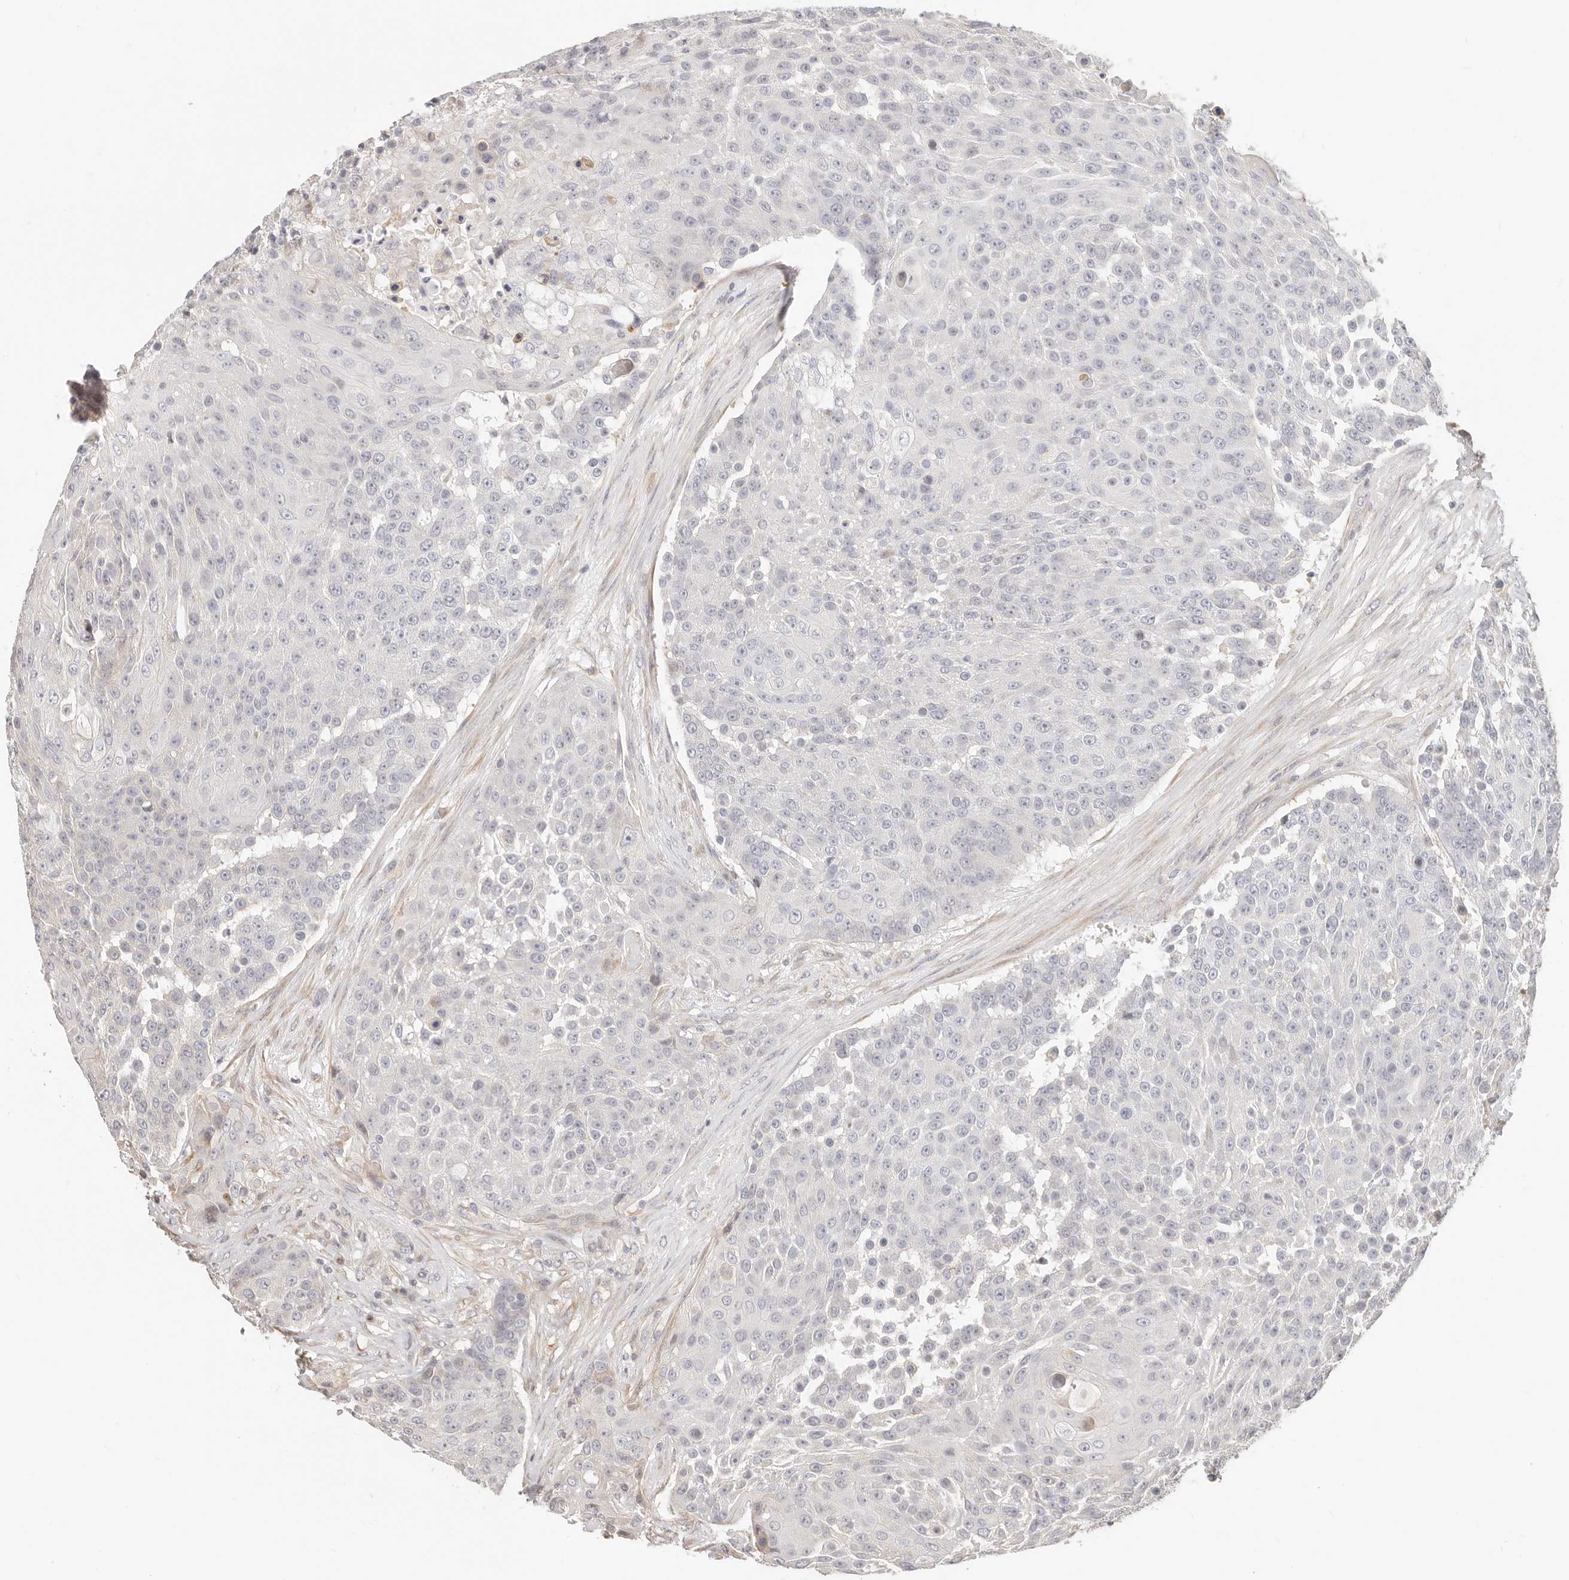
{"staining": {"intensity": "negative", "quantity": "none", "location": "none"}, "tissue": "urothelial cancer", "cell_type": "Tumor cells", "image_type": "cancer", "snomed": [{"axis": "morphology", "description": "Urothelial carcinoma, High grade"}, {"axis": "topography", "description": "Urinary bladder"}], "caption": "There is no significant expression in tumor cells of urothelial carcinoma (high-grade).", "gene": "DTNBP1", "patient": {"sex": "female", "age": 63}}